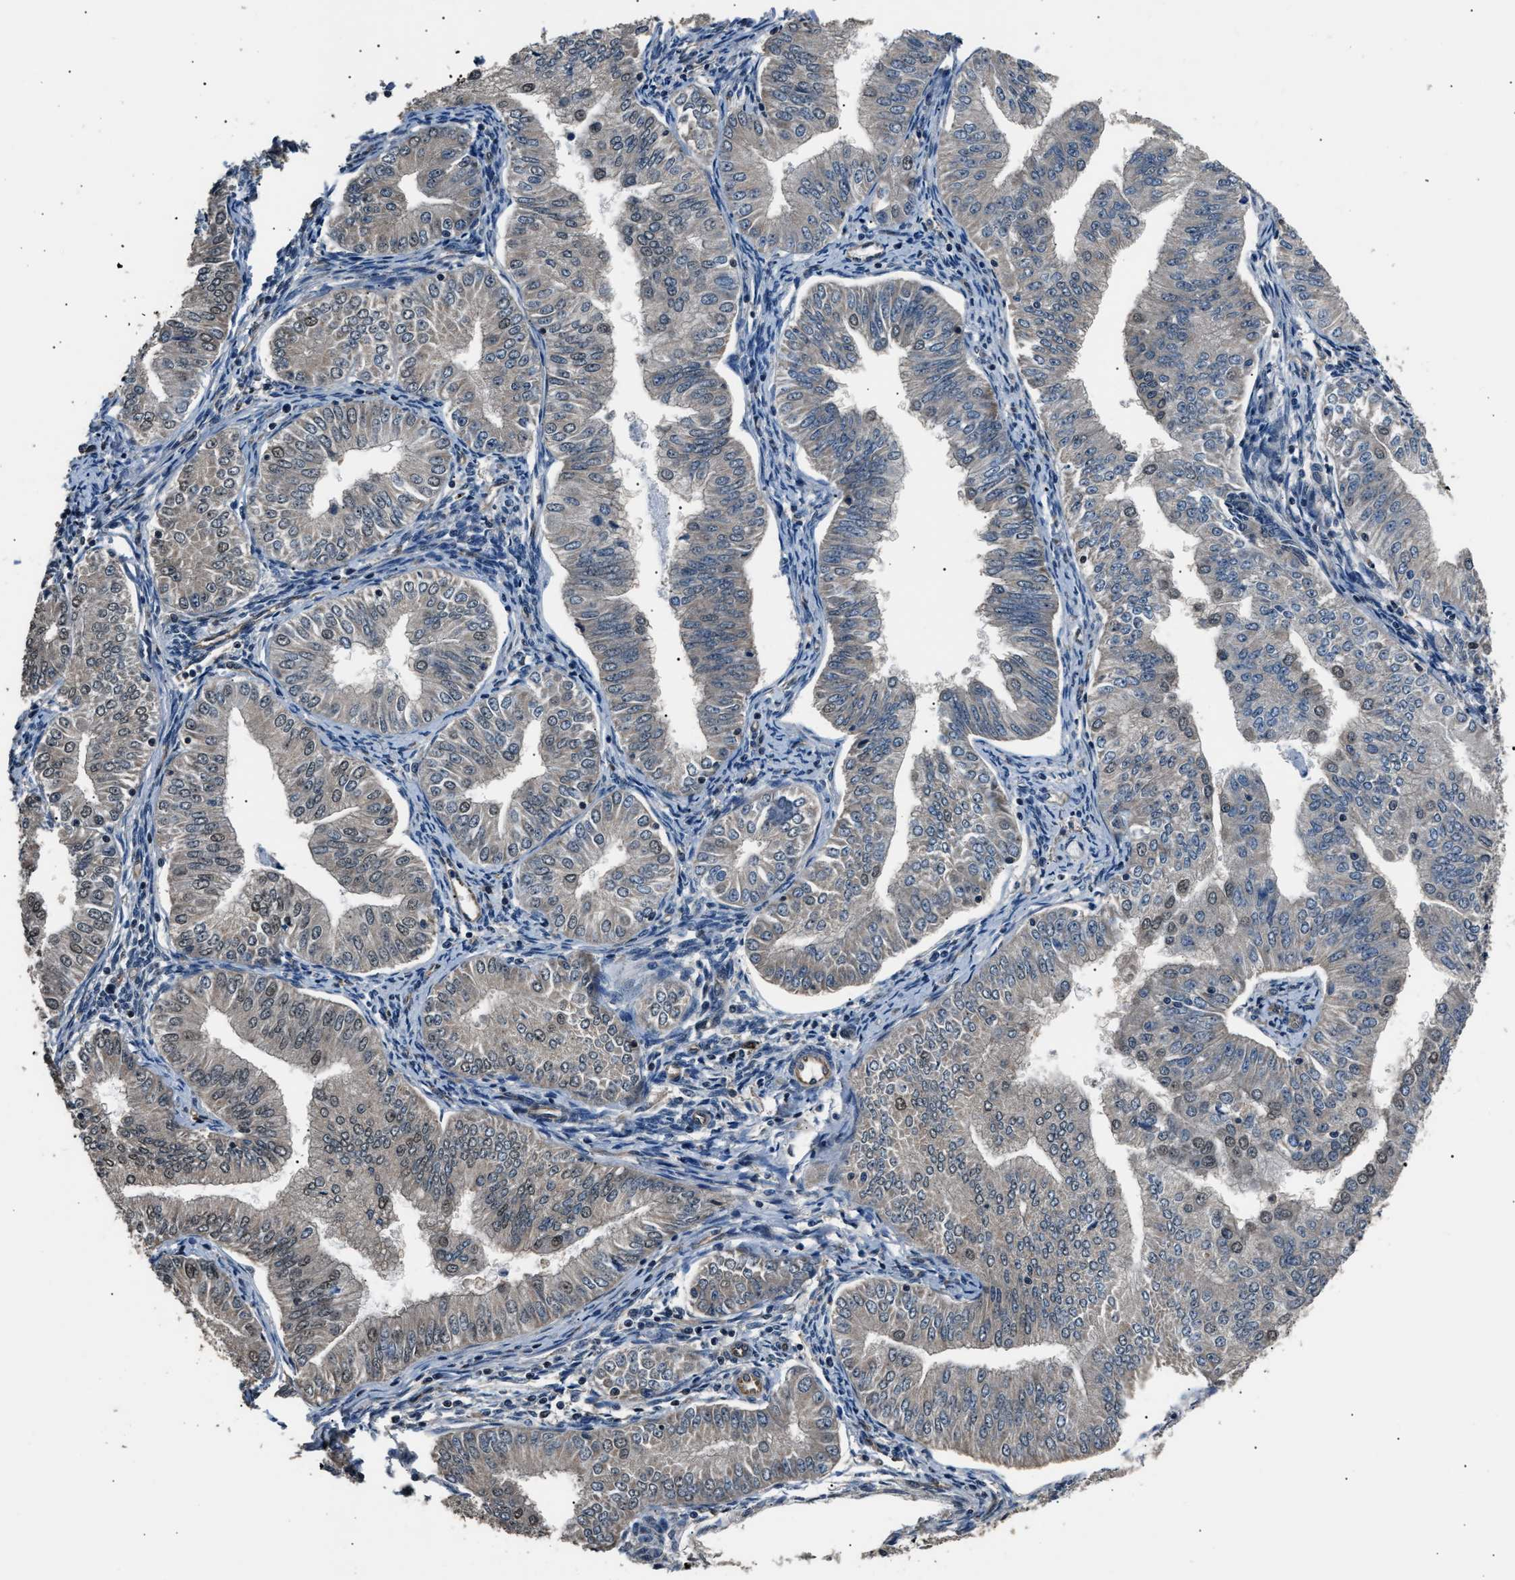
{"staining": {"intensity": "weak", "quantity": "<25%", "location": "nuclear"}, "tissue": "endometrial cancer", "cell_type": "Tumor cells", "image_type": "cancer", "snomed": [{"axis": "morphology", "description": "Normal tissue, NOS"}, {"axis": "morphology", "description": "Adenocarcinoma, NOS"}, {"axis": "topography", "description": "Endometrium"}], "caption": "High magnification brightfield microscopy of endometrial adenocarcinoma stained with DAB (3,3'-diaminobenzidine) (brown) and counterstained with hematoxylin (blue): tumor cells show no significant positivity. Brightfield microscopy of IHC stained with DAB (brown) and hematoxylin (blue), captured at high magnification.", "gene": "DFFA", "patient": {"sex": "female", "age": 53}}